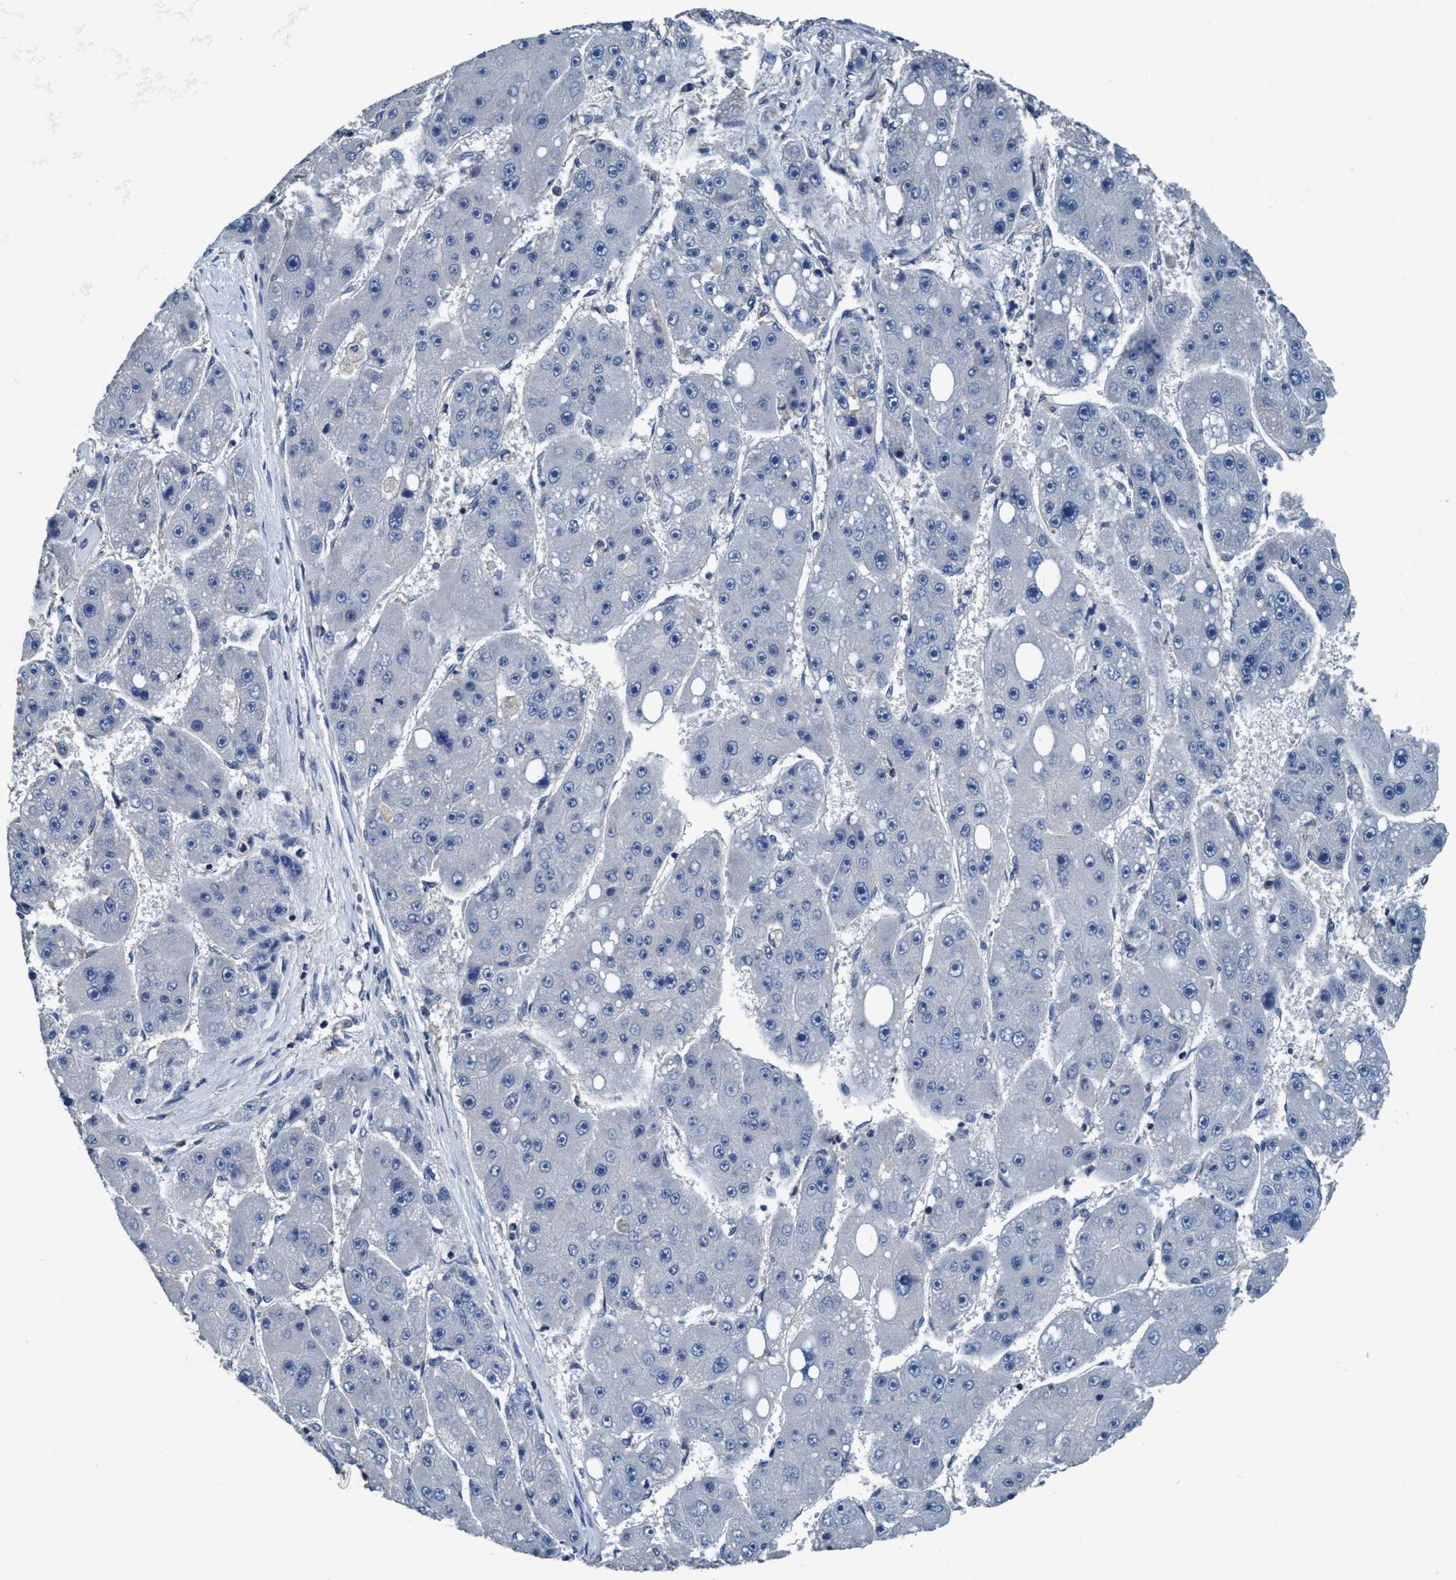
{"staining": {"intensity": "negative", "quantity": "none", "location": "none"}, "tissue": "liver cancer", "cell_type": "Tumor cells", "image_type": "cancer", "snomed": [{"axis": "morphology", "description": "Carcinoma, Hepatocellular, NOS"}, {"axis": "topography", "description": "Liver"}], "caption": "Tumor cells are negative for protein expression in human hepatocellular carcinoma (liver). (DAB immunohistochemistry visualized using brightfield microscopy, high magnification).", "gene": "ANKFN1", "patient": {"sex": "female", "age": 61}}